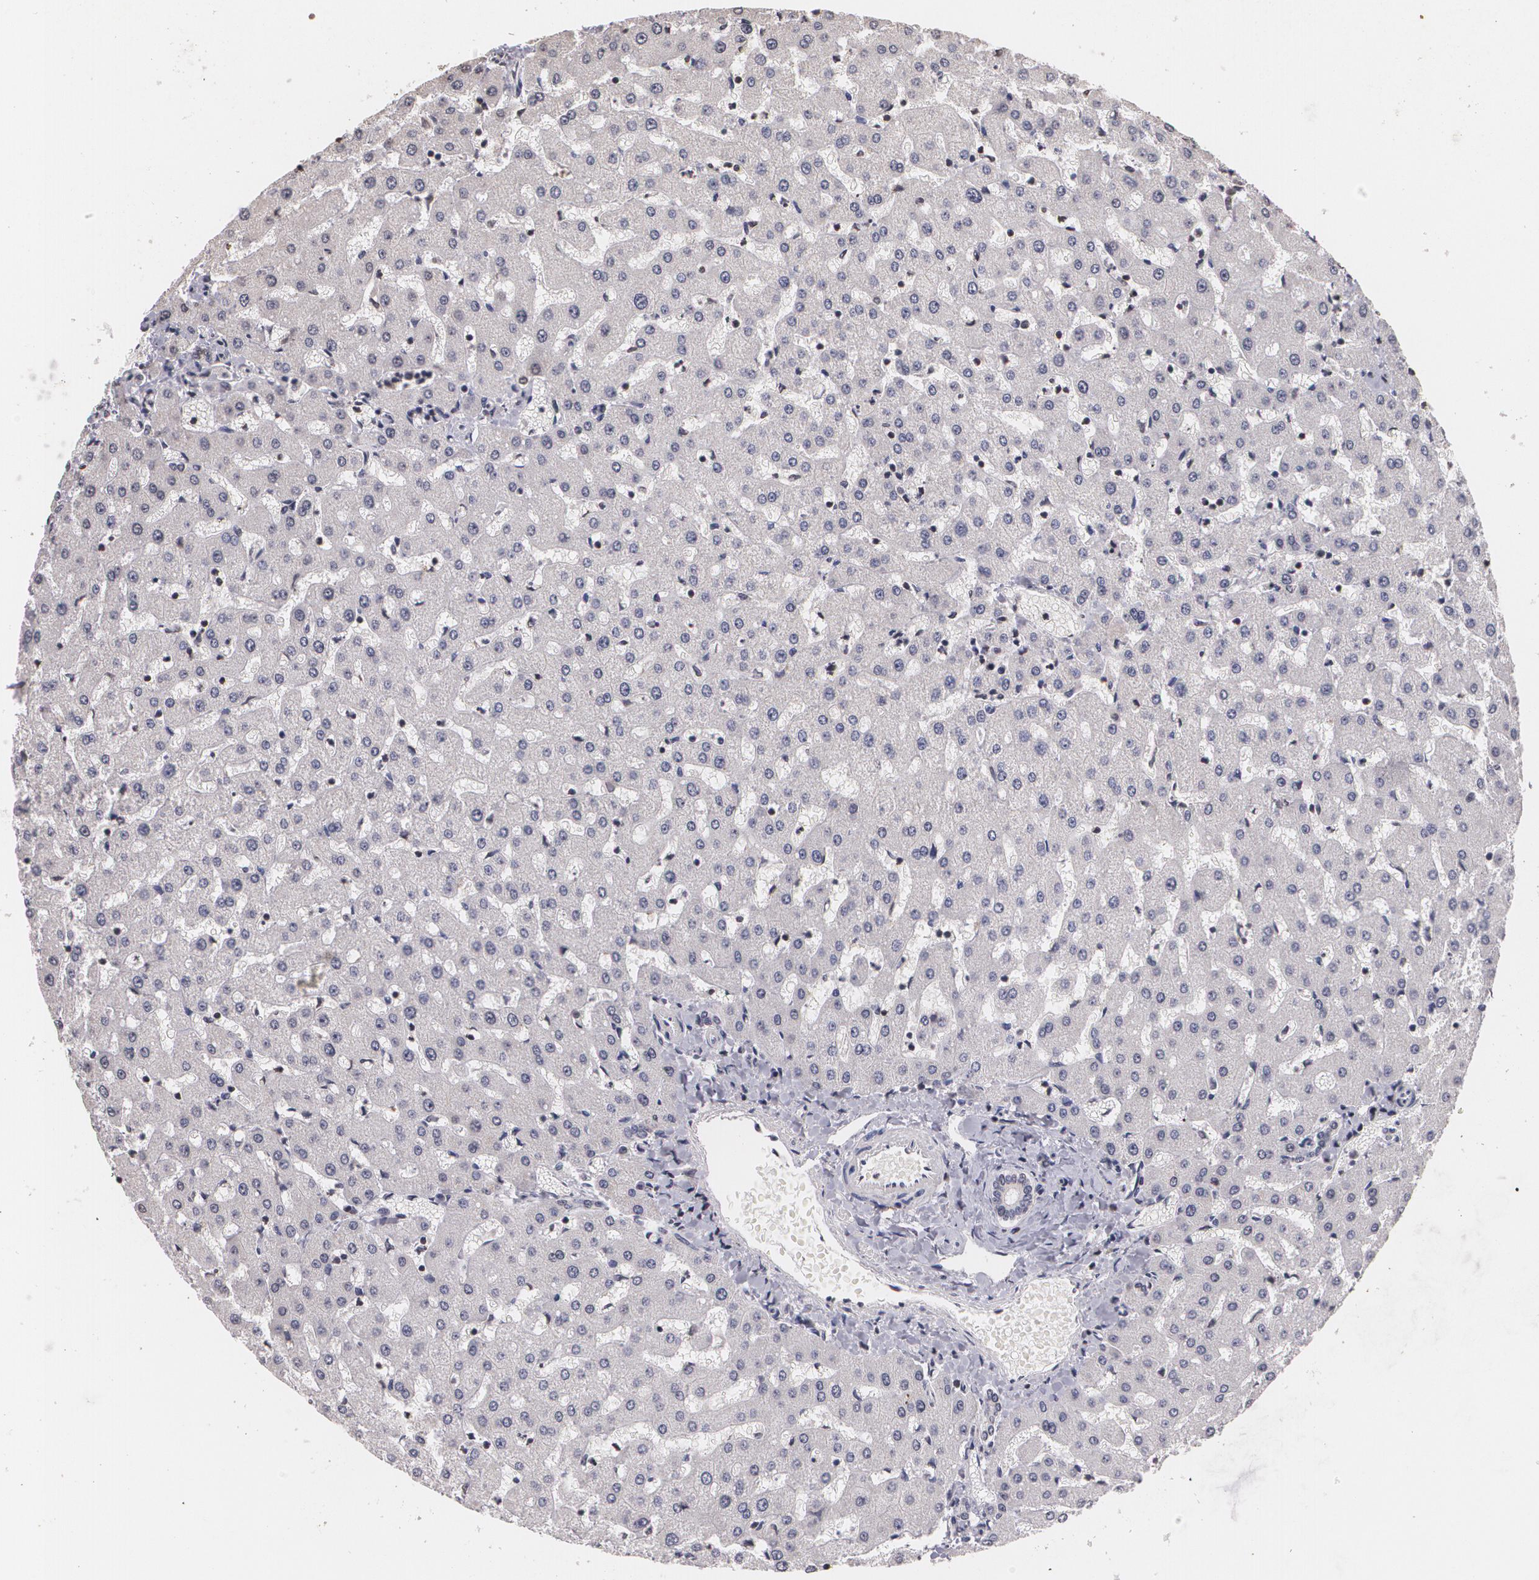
{"staining": {"intensity": "negative", "quantity": "none", "location": "none"}, "tissue": "liver", "cell_type": "Cholangiocytes", "image_type": "normal", "snomed": [{"axis": "morphology", "description": "Normal tissue, NOS"}, {"axis": "topography", "description": "Liver"}], "caption": "Immunohistochemistry (IHC) image of benign liver: liver stained with DAB (3,3'-diaminobenzidine) shows no significant protein staining in cholangiocytes.", "gene": "THRB", "patient": {"sex": "female", "age": 27}}